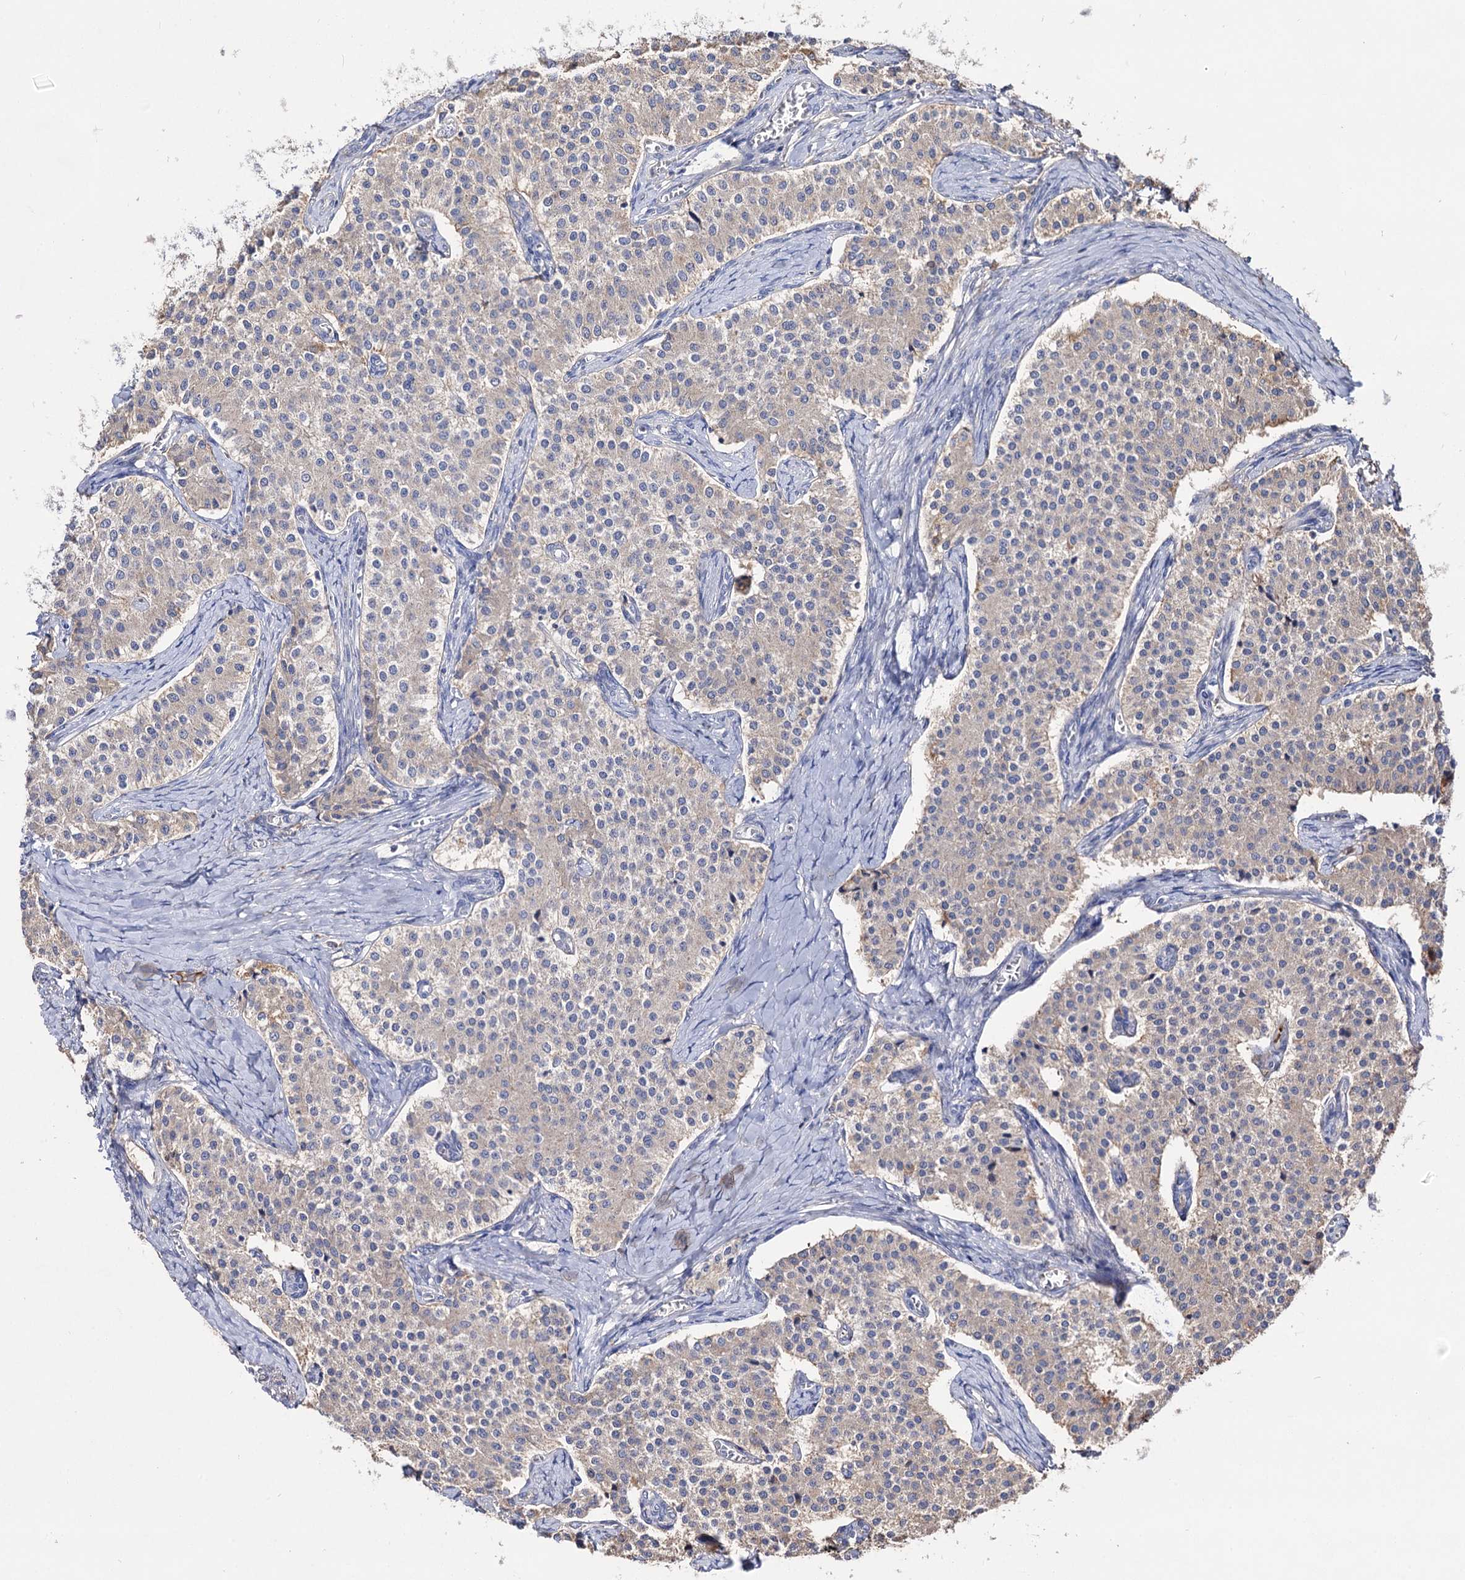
{"staining": {"intensity": "weak", "quantity": ">75%", "location": "cytoplasmic/membranous"}, "tissue": "carcinoid", "cell_type": "Tumor cells", "image_type": "cancer", "snomed": [{"axis": "morphology", "description": "Carcinoid, malignant, NOS"}, {"axis": "topography", "description": "Colon"}], "caption": "Human carcinoid stained with a protein marker exhibits weak staining in tumor cells.", "gene": "ARFIP2", "patient": {"sex": "female", "age": 52}}